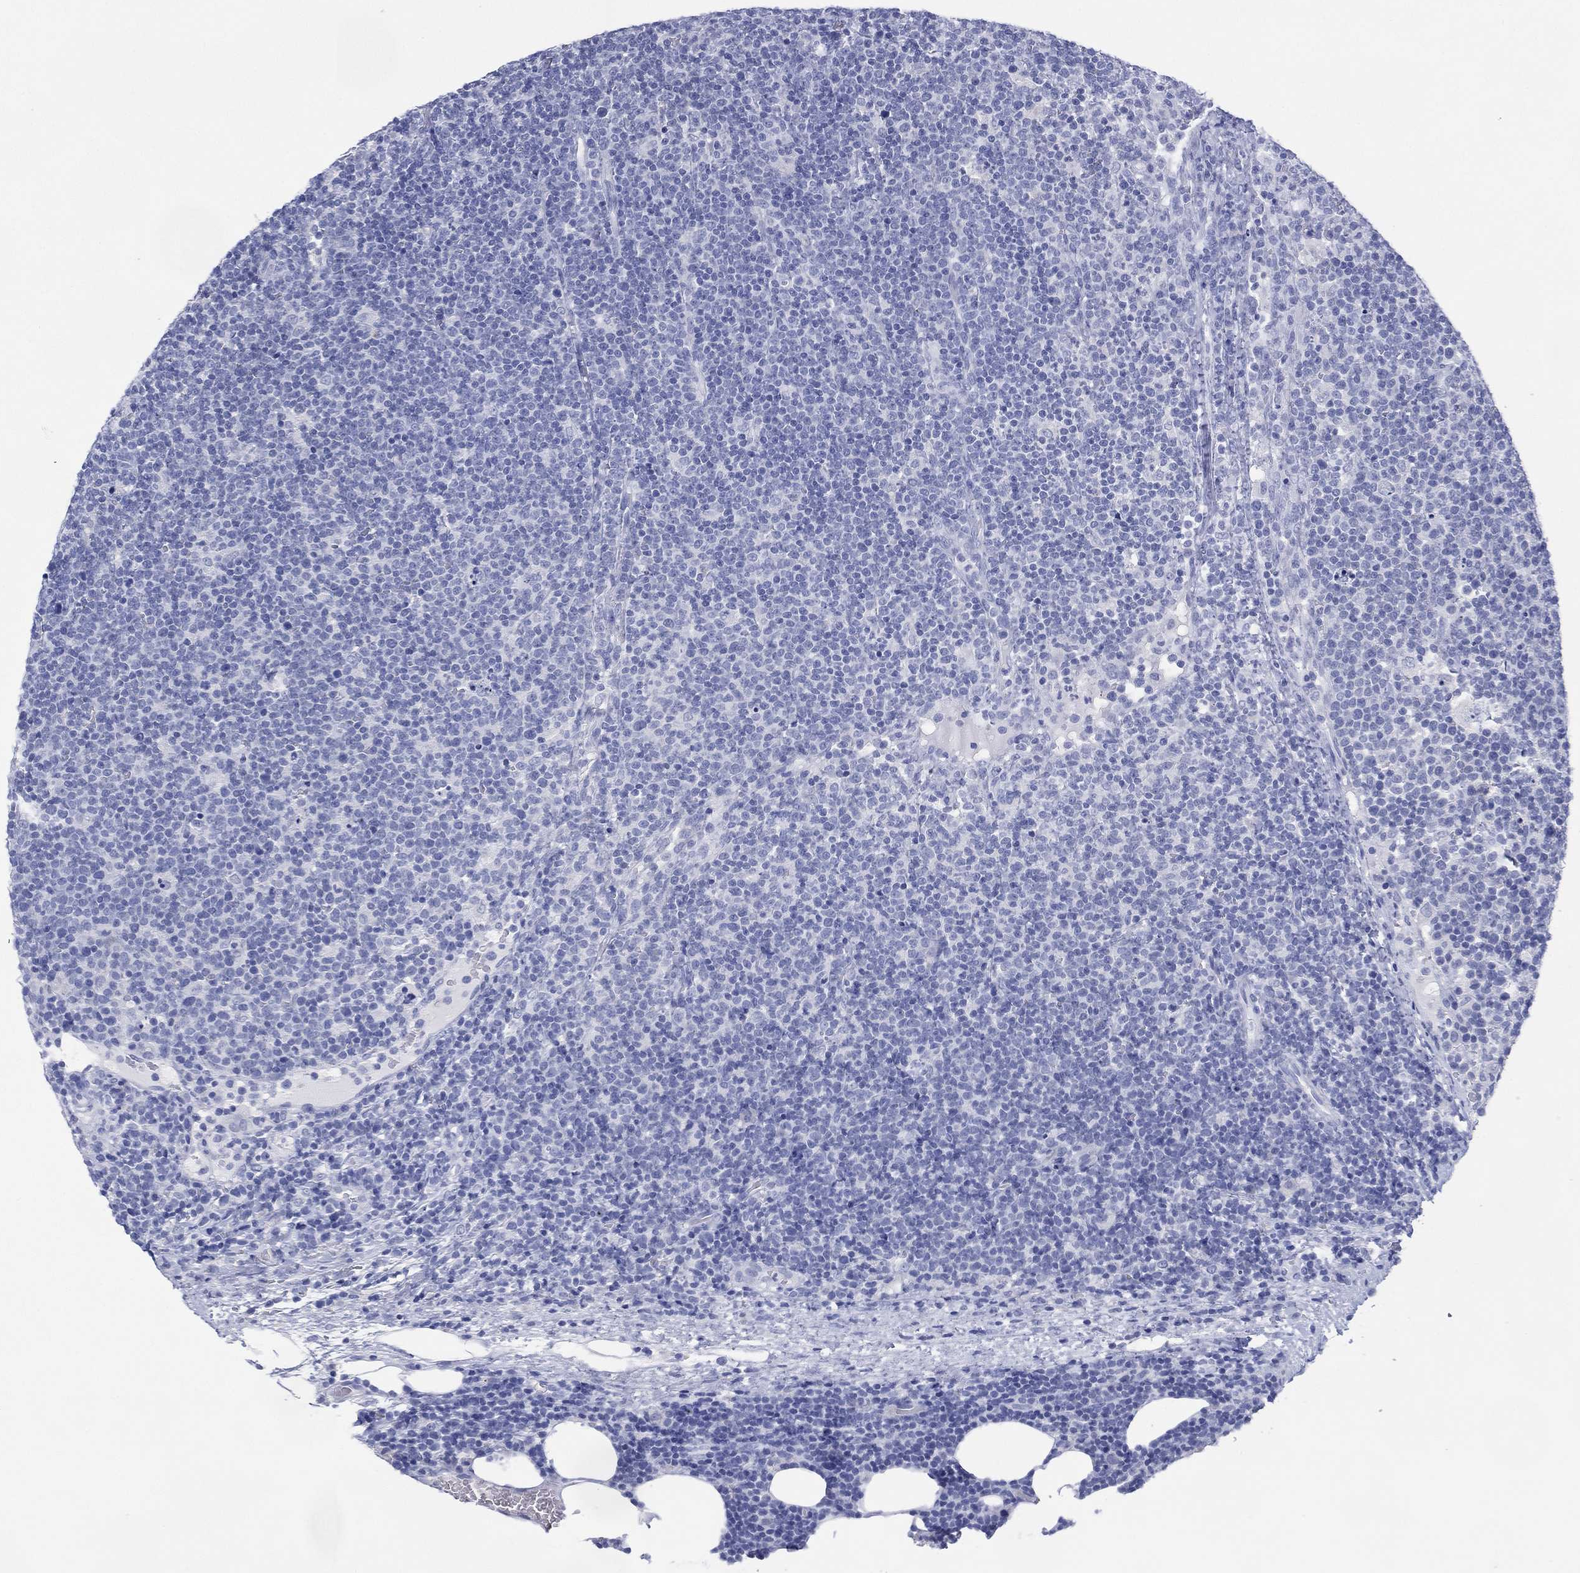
{"staining": {"intensity": "negative", "quantity": "none", "location": "none"}, "tissue": "lymphoma", "cell_type": "Tumor cells", "image_type": "cancer", "snomed": [{"axis": "morphology", "description": "Malignant lymphoma, non-Hodgkin's type, High grade"}, {"axis": "topography", "description": "Lymph node"}], "caption": "Histopathology image shows no significant protein positivity in tumor cells of malignant lymphoma, non-Hodgkin's type (high-grade).", "gene": "DSG1", "patient": {"sex": "male", "age": 61}}